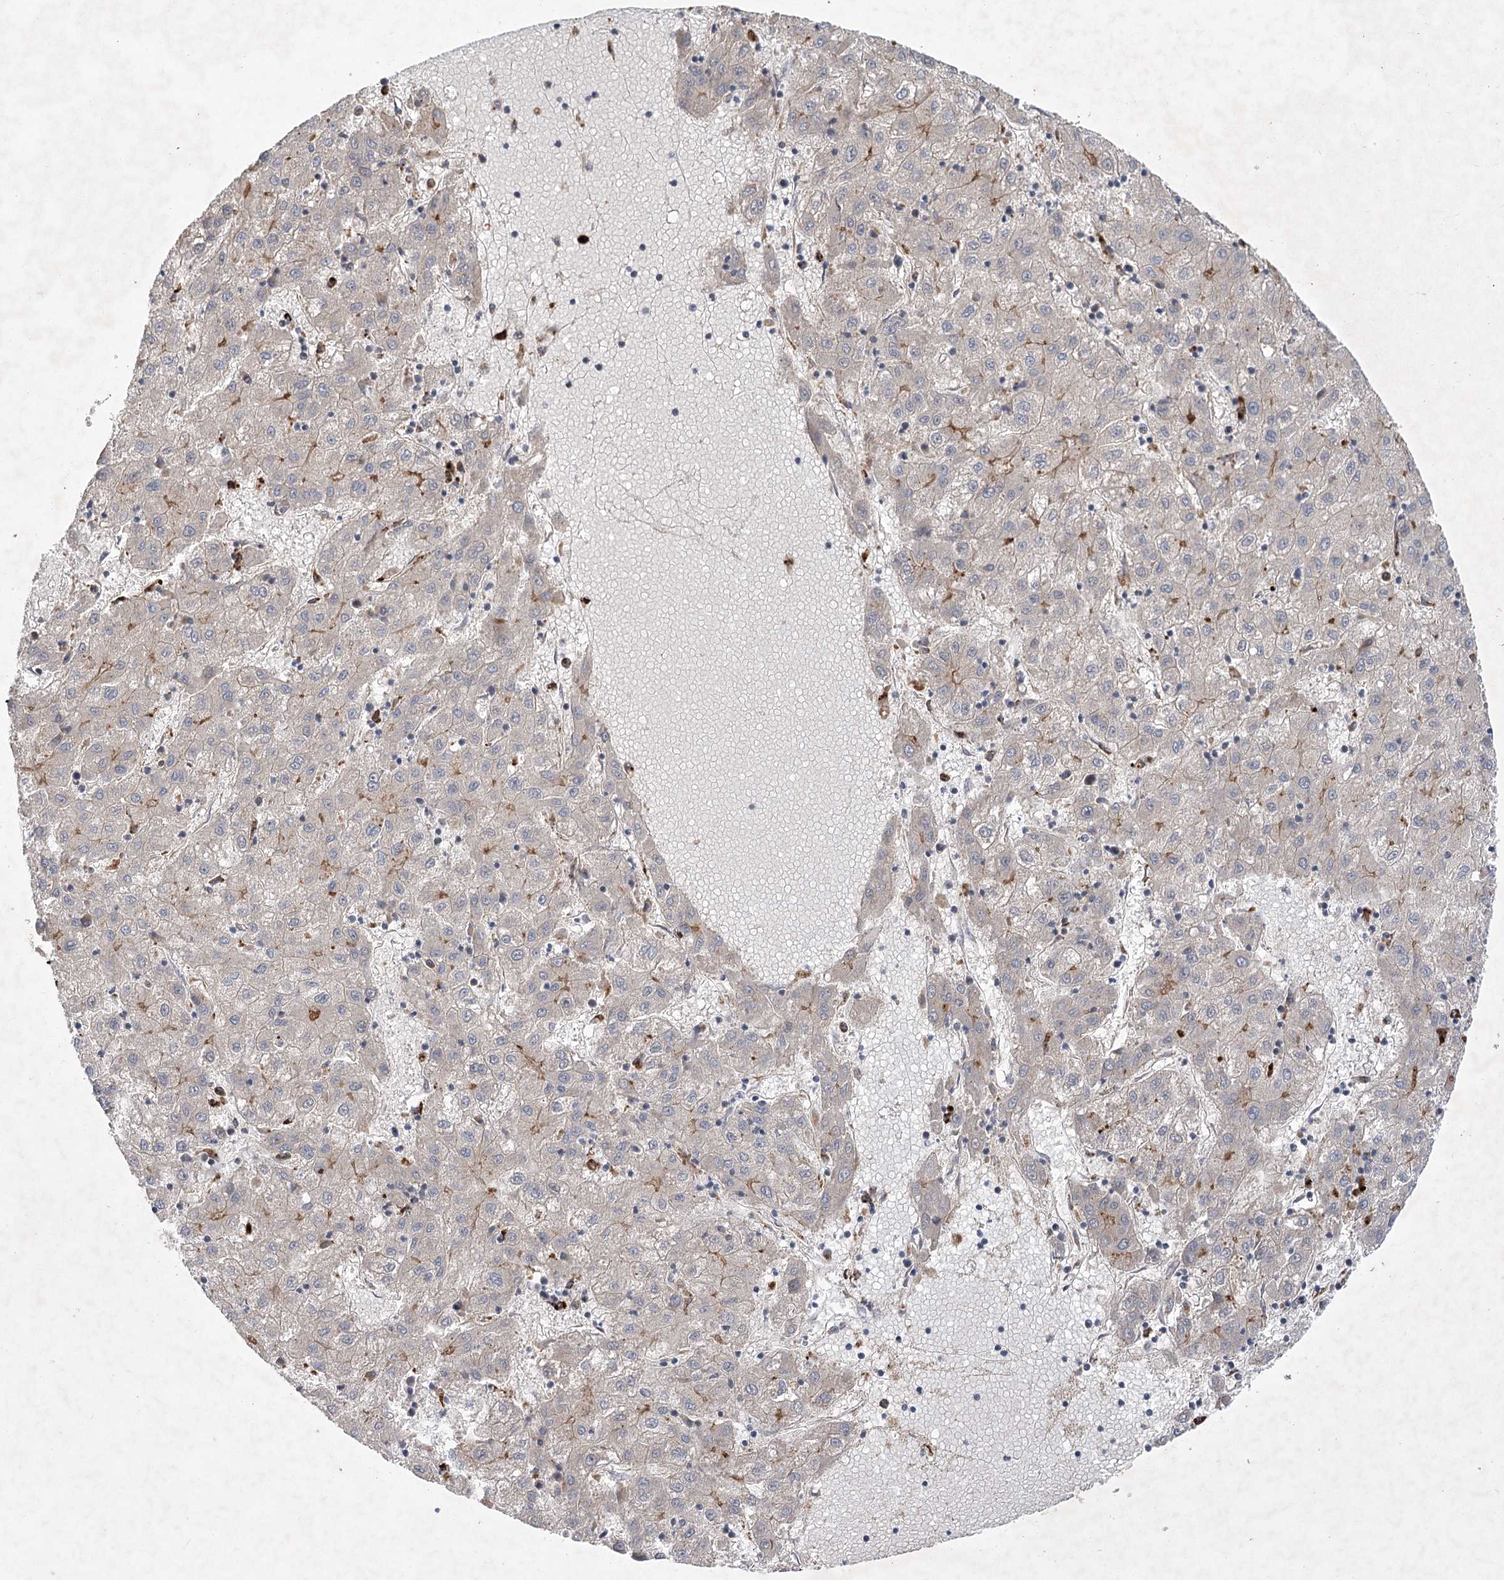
{"staining": {"intensity": "weak", "quantity": "25%-75%", "location": "cytoplasmic/membranous"}, "tissue": "liver cancer", "cell_type": "Tumor cells", "image_type": "cancer", "snomed": [{"axis": "morphology", "description": "Carcinoma, Hepatocellular, NOS"}, {"axis": "topography", "description": "Liver"}], "caption": "Liver cancer stained with immunohistochemistry reveals weak cytoplasmic/membranous staining in approximately 25%-75% of tumor cells. (Stains: DAB (3,3'-diaminobenzidine) in brown, nuclei in blue, Microscopy: brightfield microscopy at high magnification).", "gene": "METTL24", "patient": {"sex": "male", "age": 72}}